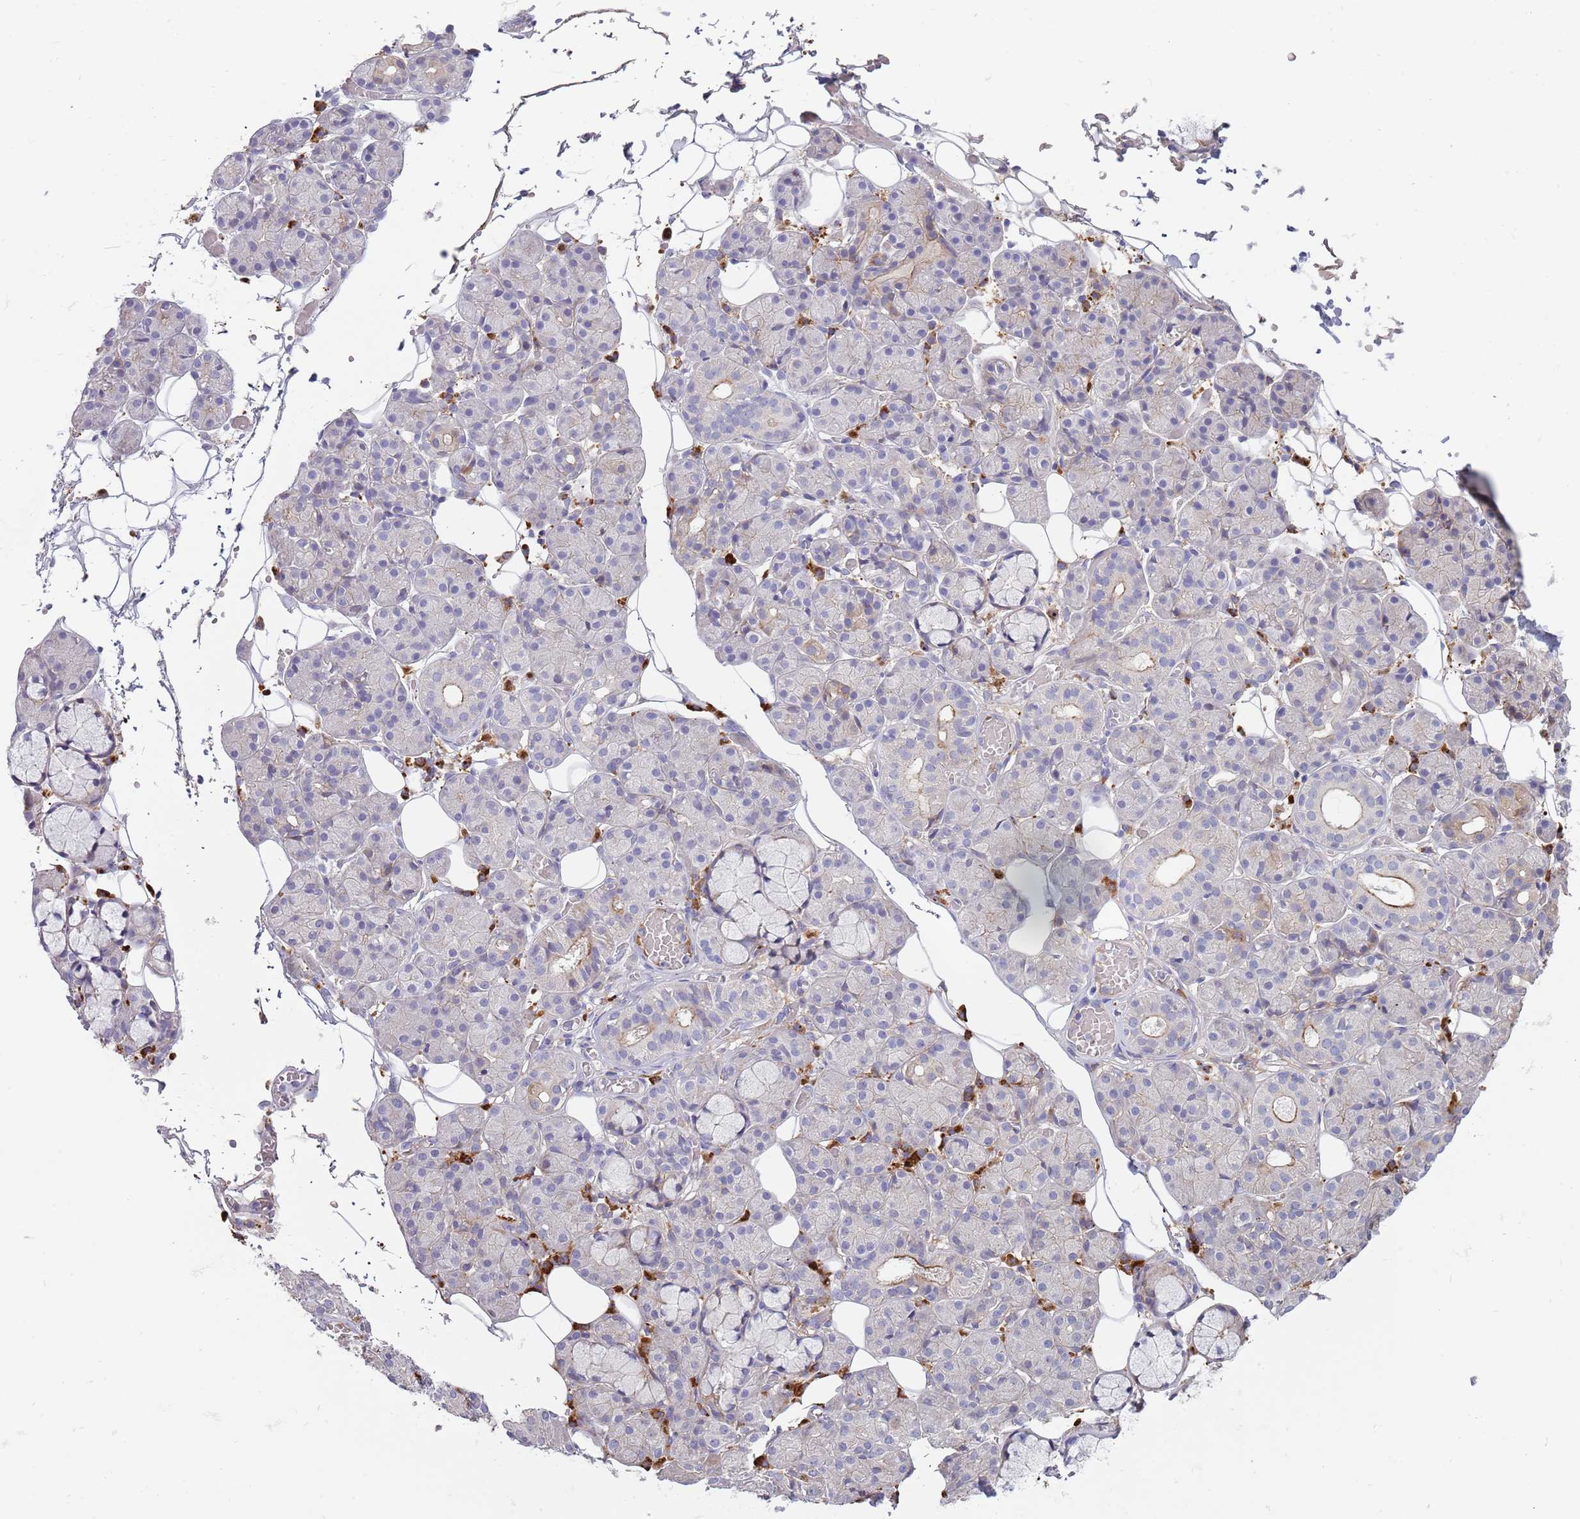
{"staining": {"intensity": "negative", "quantity": "none", "location": "none"}, "tissue": "salivary gland", "cell_type": "Glandular cells", "image_type": "normal", "snomed": [{"axis": "morphology", "description": "Normal tissue, NOS"}, {"axis": "topography", "description": "Salivary gland"}], "caption": "Unremarkable salivary gland was stained to show a protein in brown. There is no significant positivity in glandular cells.", "gene": "SUSD1", "patient": {"sex": "male", "age": 63}}